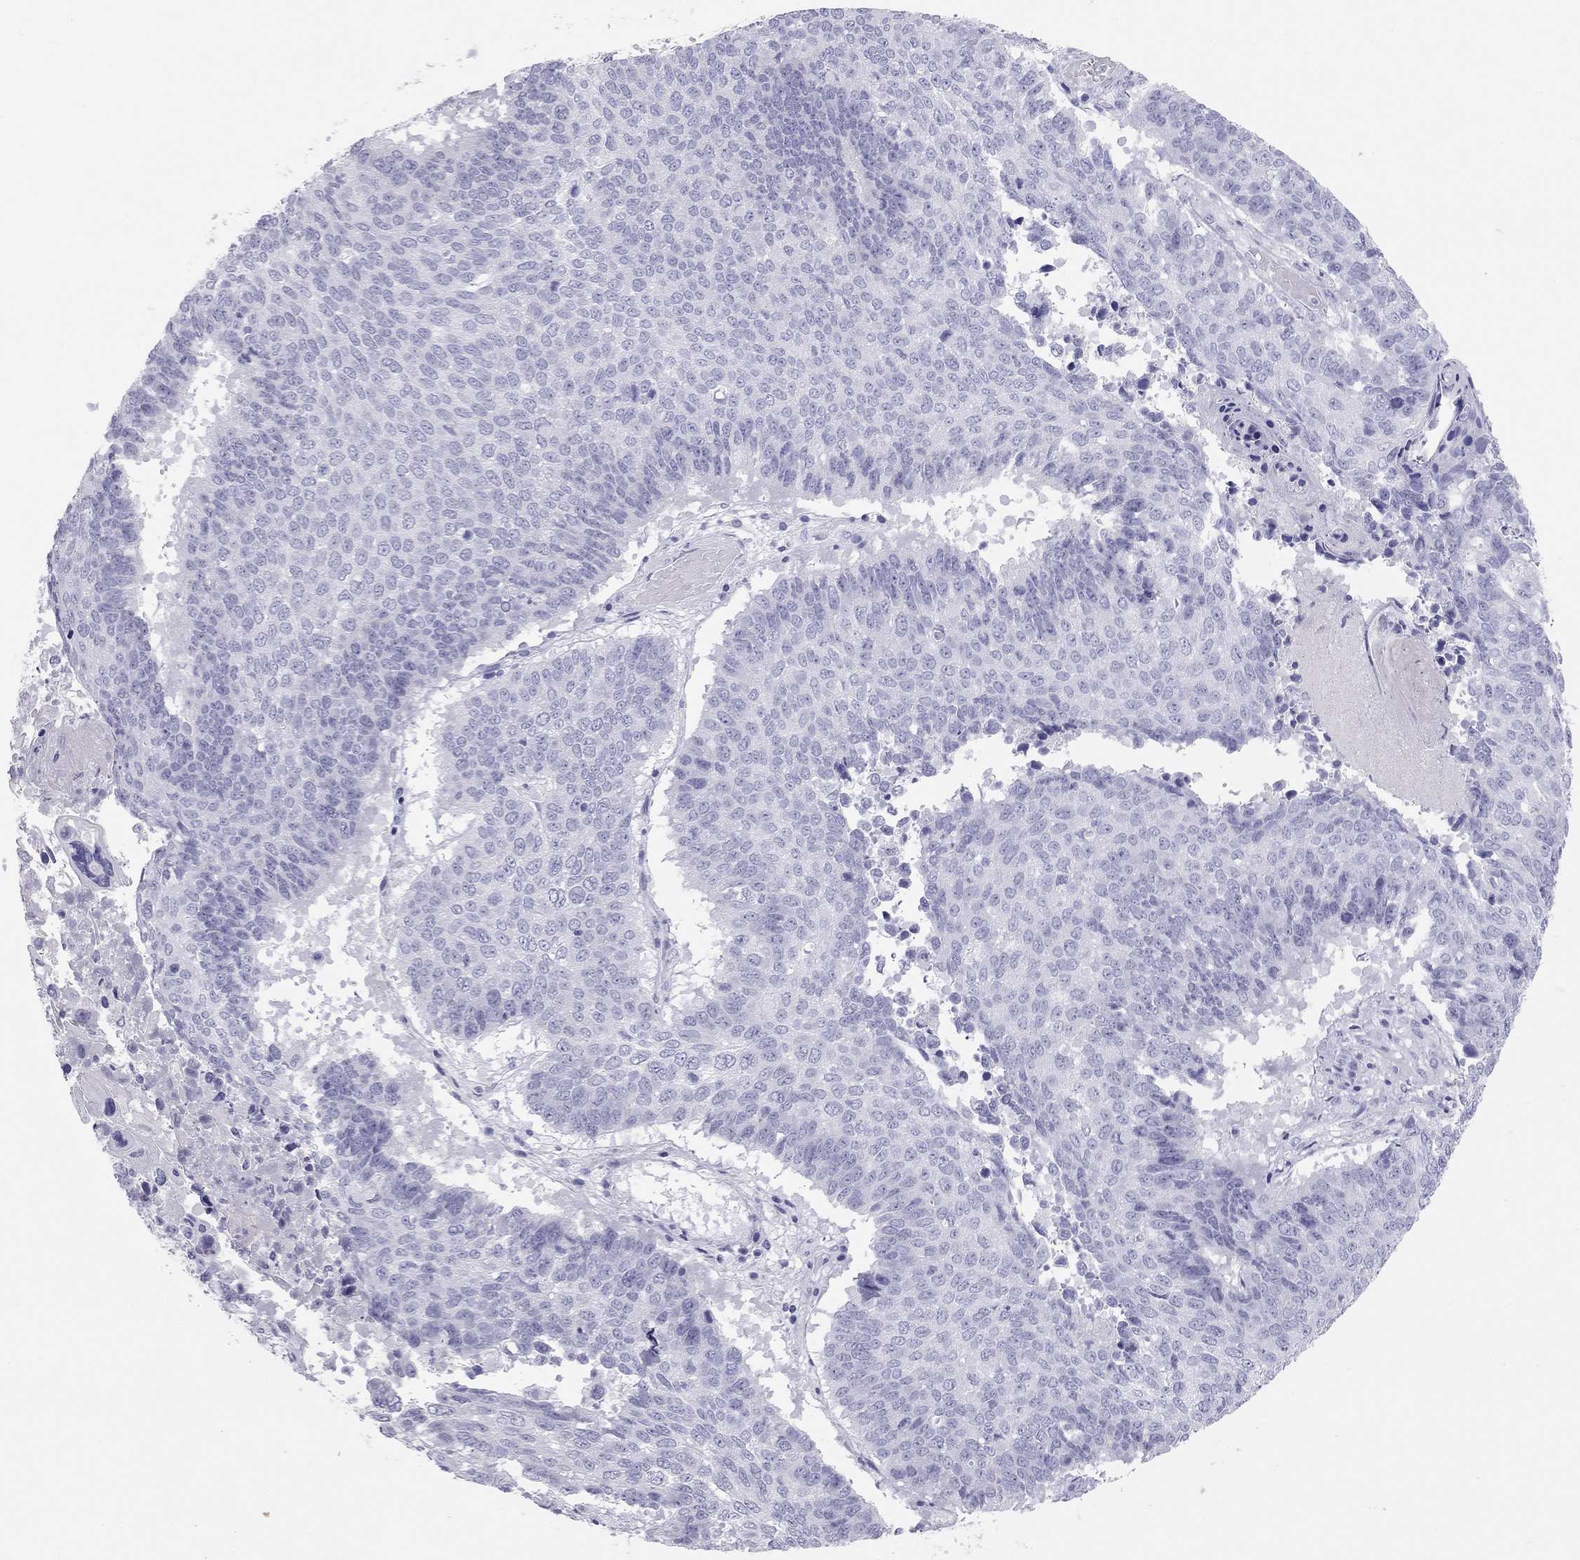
{"staining": {"intensity": "negative", "quantity": "none", "location": "none"}, "tissue": "lung cancer", "cell_type": "Tumor cells", "image_type": "cancer", "snomed": [{"axis": "morphology", "description": "Squamous cell carcinoma, NOS"}, {"axis": "topography", "description": "Lung"}], "caption": "A micrograph of lung cancer (squamous cell carcinoma) stained for a protein displays no brown staining in tumor cells.", "gene": "KLRG1", "patient": {"sex": "male", "age": 73}}